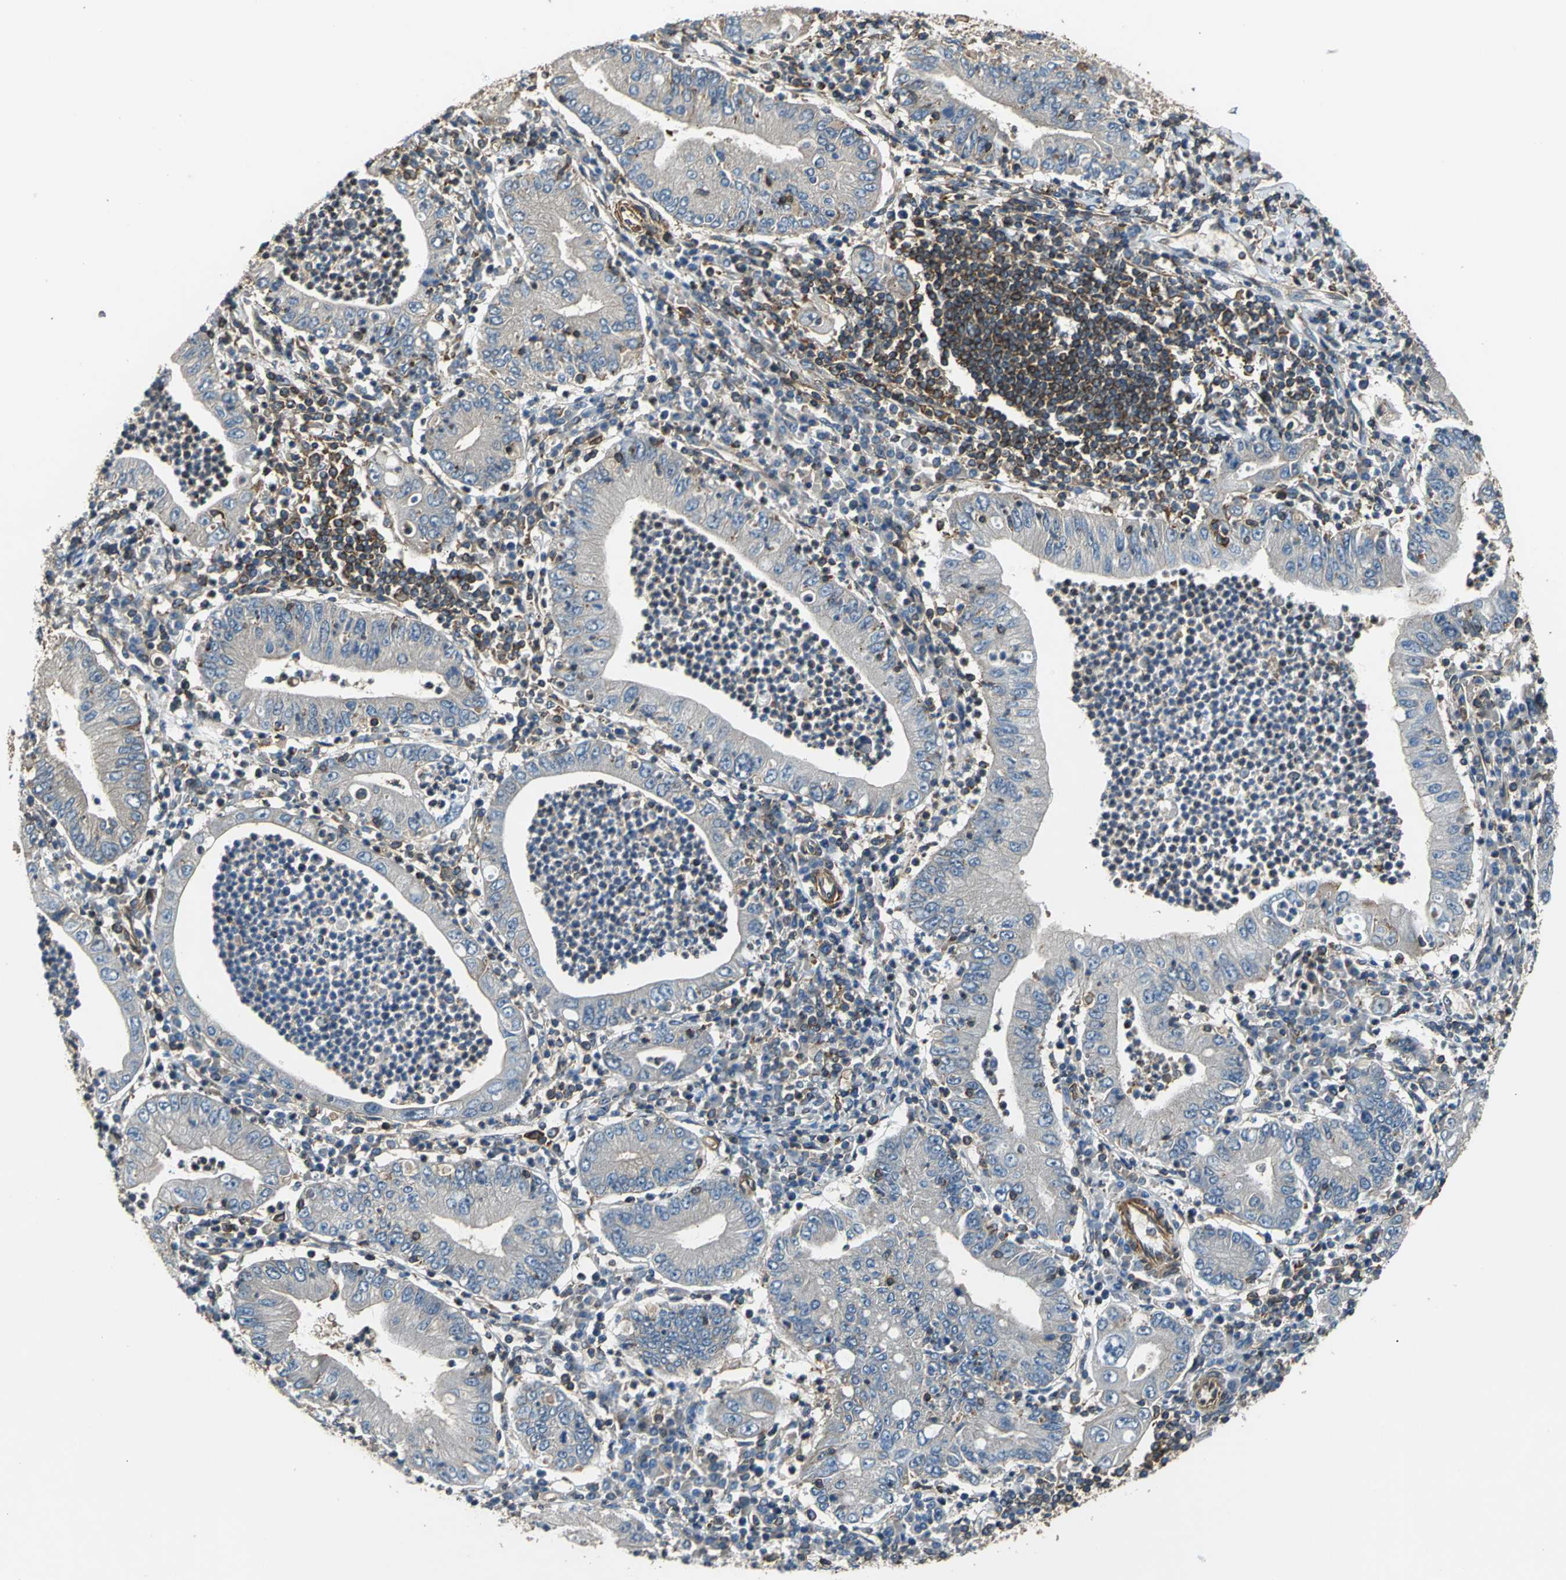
{"staining": {"intensity": "weak", "quantity": ">75%", "location": "cytoplasmic/membranous"}, "tissue": "stomach cancer", "cell_type": "Tumor cells", "image_type": "cancer", "snomed": [{"axis": "morphology", "description": "Normal tissue, NOS"}, {"axis": "morphology", "description": "Adenocarcinoma, NOS"}, {"axis": "topography", "description": "Esophagus"}, {"axis": "topography", "description": "Stomach, upper"}, {"axis": "topography", "description": "Peripheral nerve tissue"}], "caption": "Immunohistochemistry of stomach cancer (adenocarcinoma) displays low levels of weak cytoplasmic/membranous expression in approximately >75% of tumor cells. (Brightfield microscopy of DAB IHC at high magnification).", "gene": "PARVA", "patient": {"sex": "male", "age": 62}}